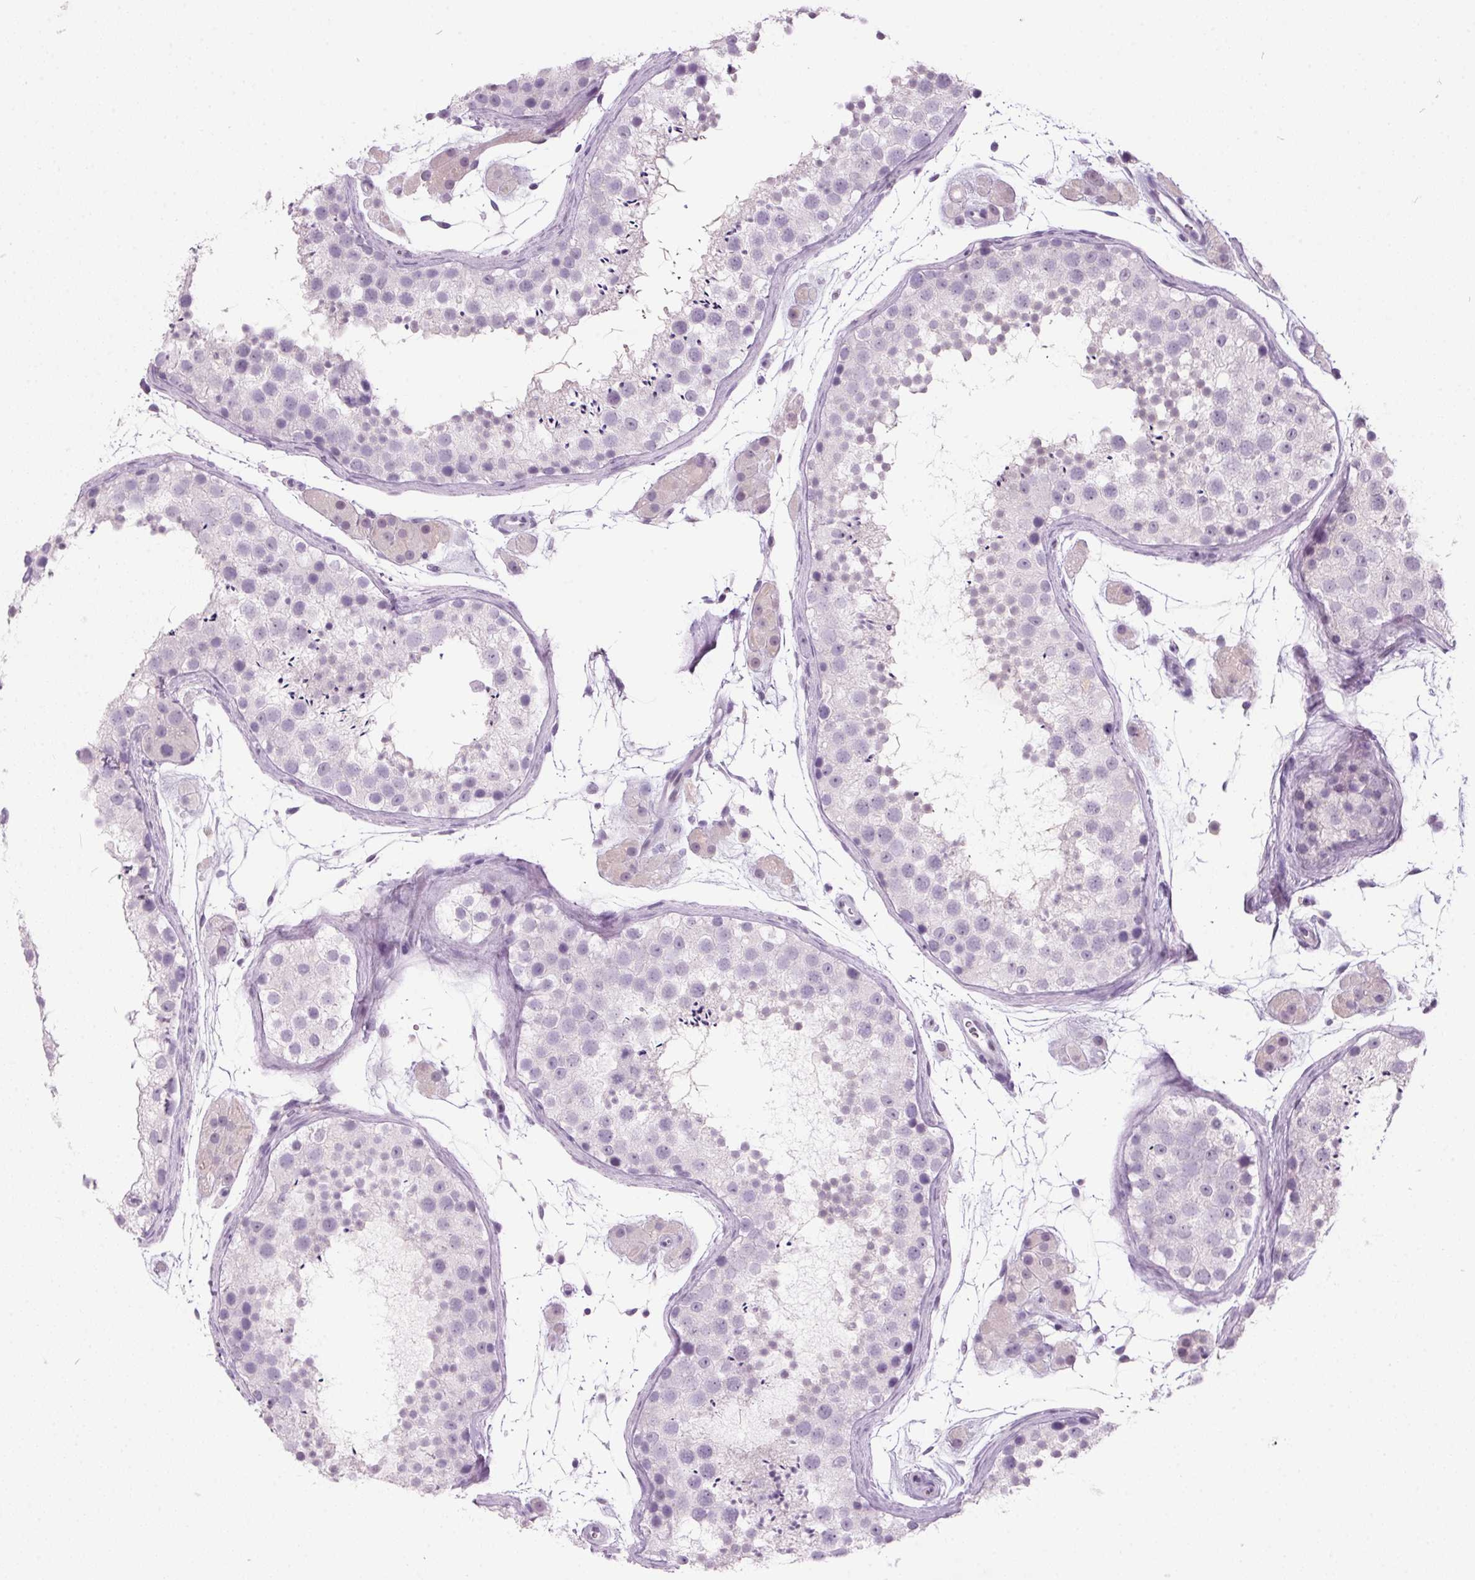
{"staining": {"intensity": "negative", "quantity": "none", "location": "none"}, "tissue": "testis", "cell_type": "Cells in seminiferous ducts", "image_type": "normal", "snomed": [{"axis": "morphology", "description": "Normal tissue, NOS"}, {"axis": "topography", "description": "Testis"}], "caption": "A photomicrograph of testis stained for a protein displays no brown staining in cells in seminiferous ducts.", "gene": "ODAD2", "patient": {"sex": "male", "age": 41}}